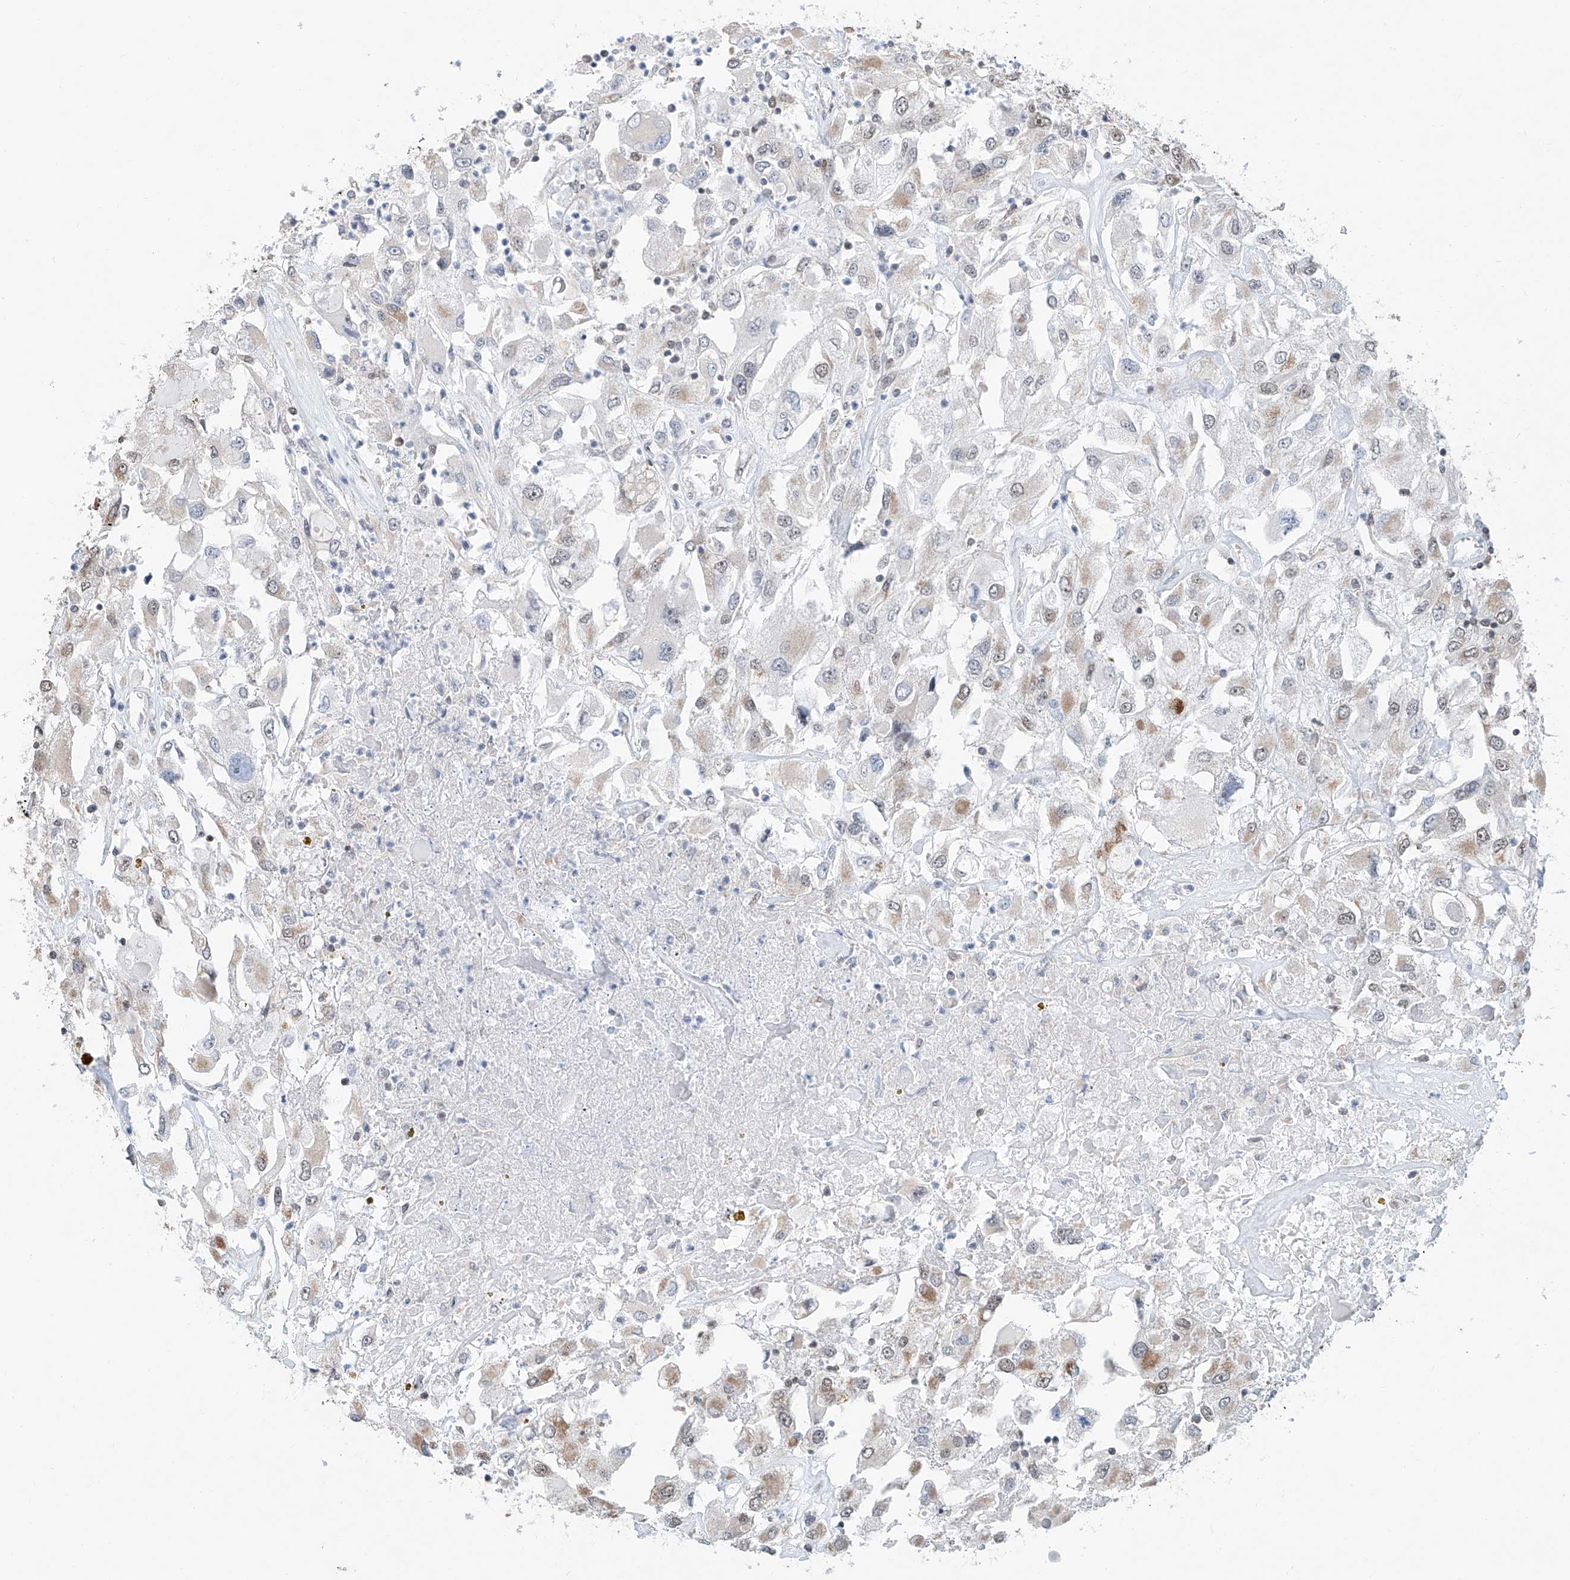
{"staining": {"intensity": "weak", "quantity": "<25%", "location": "cytoplasmic/membranous"}, "tissue": "renal cancer", "cell_type": "Tumor cells", "image_type": "cancer", "snomed": [{"axis": "morphology", "description": "Adenocarcinoma, NOS"}, {"axis": "topography", "description": "Kidney"}], "caption": "A high-resolution histopathology image shows immunohistochemistry (IHC) staining of renal cancer (adenocarcinoma), which exhibits no significant expression in tumor cells.", "gene": "SDE2", "patient": {"sex": "female", "age": 52}}